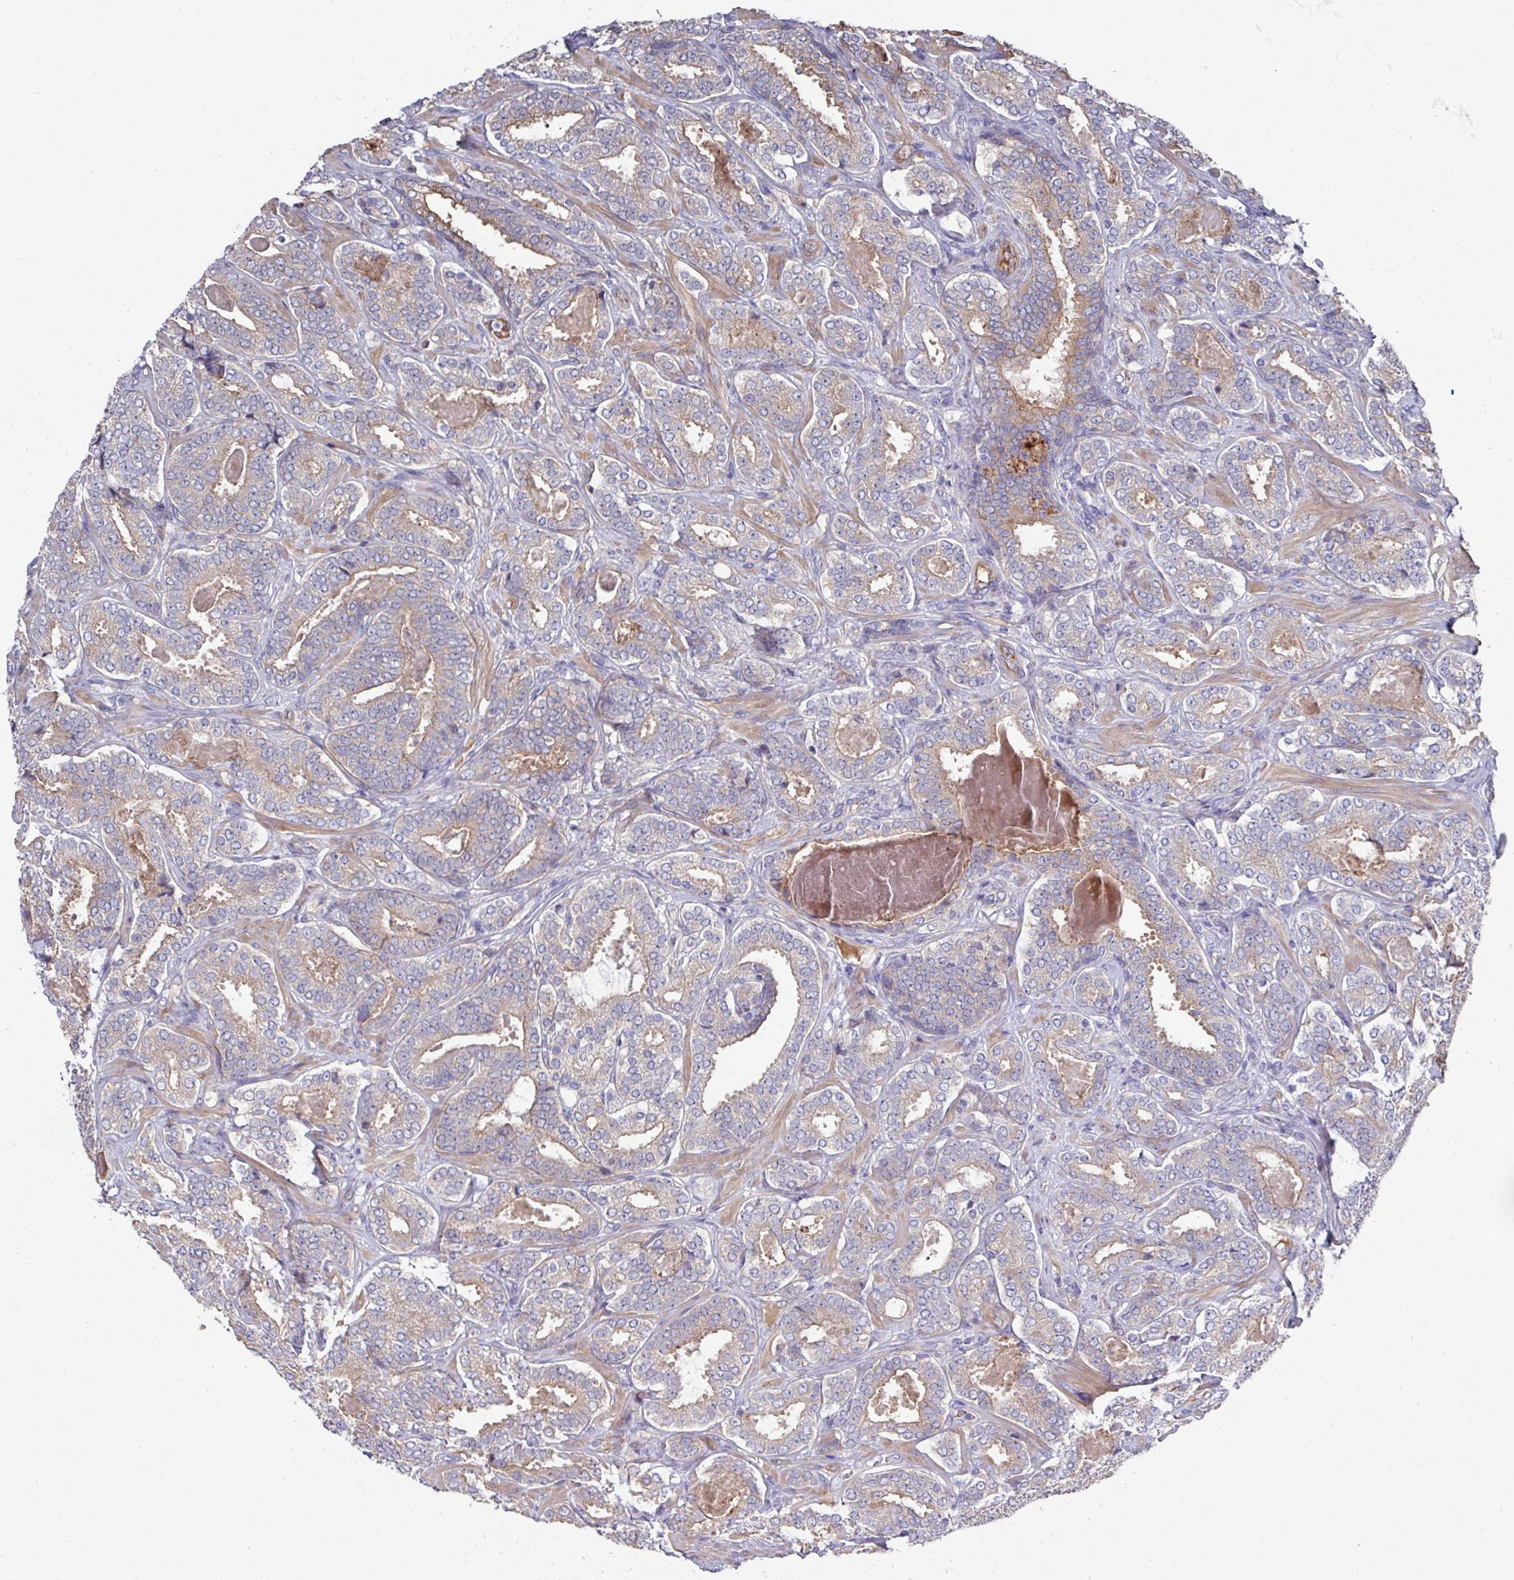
{"staining": {"intensity": "weak", "quantity": "25%-75%", "location": "cytoplasmic/membranous"}, "tissue": "prostate cancer", "cell_type": "Tumor cells", "image_type": "cancer", "snomed": [{"axis": "morphology", "description": "Adenocarcinoma, High grade"}, {"axis": "topography", "description": "Prostate"}], "caption": "Human prostate high-grade adenocarcinoma stained for a protein (brown) exhibits weak cytoplasmic/membranous positive positivity in about 25%-75% of tumor cells.", "gene": "PRR5", "patient": {"sex": "male", "age": 65}}